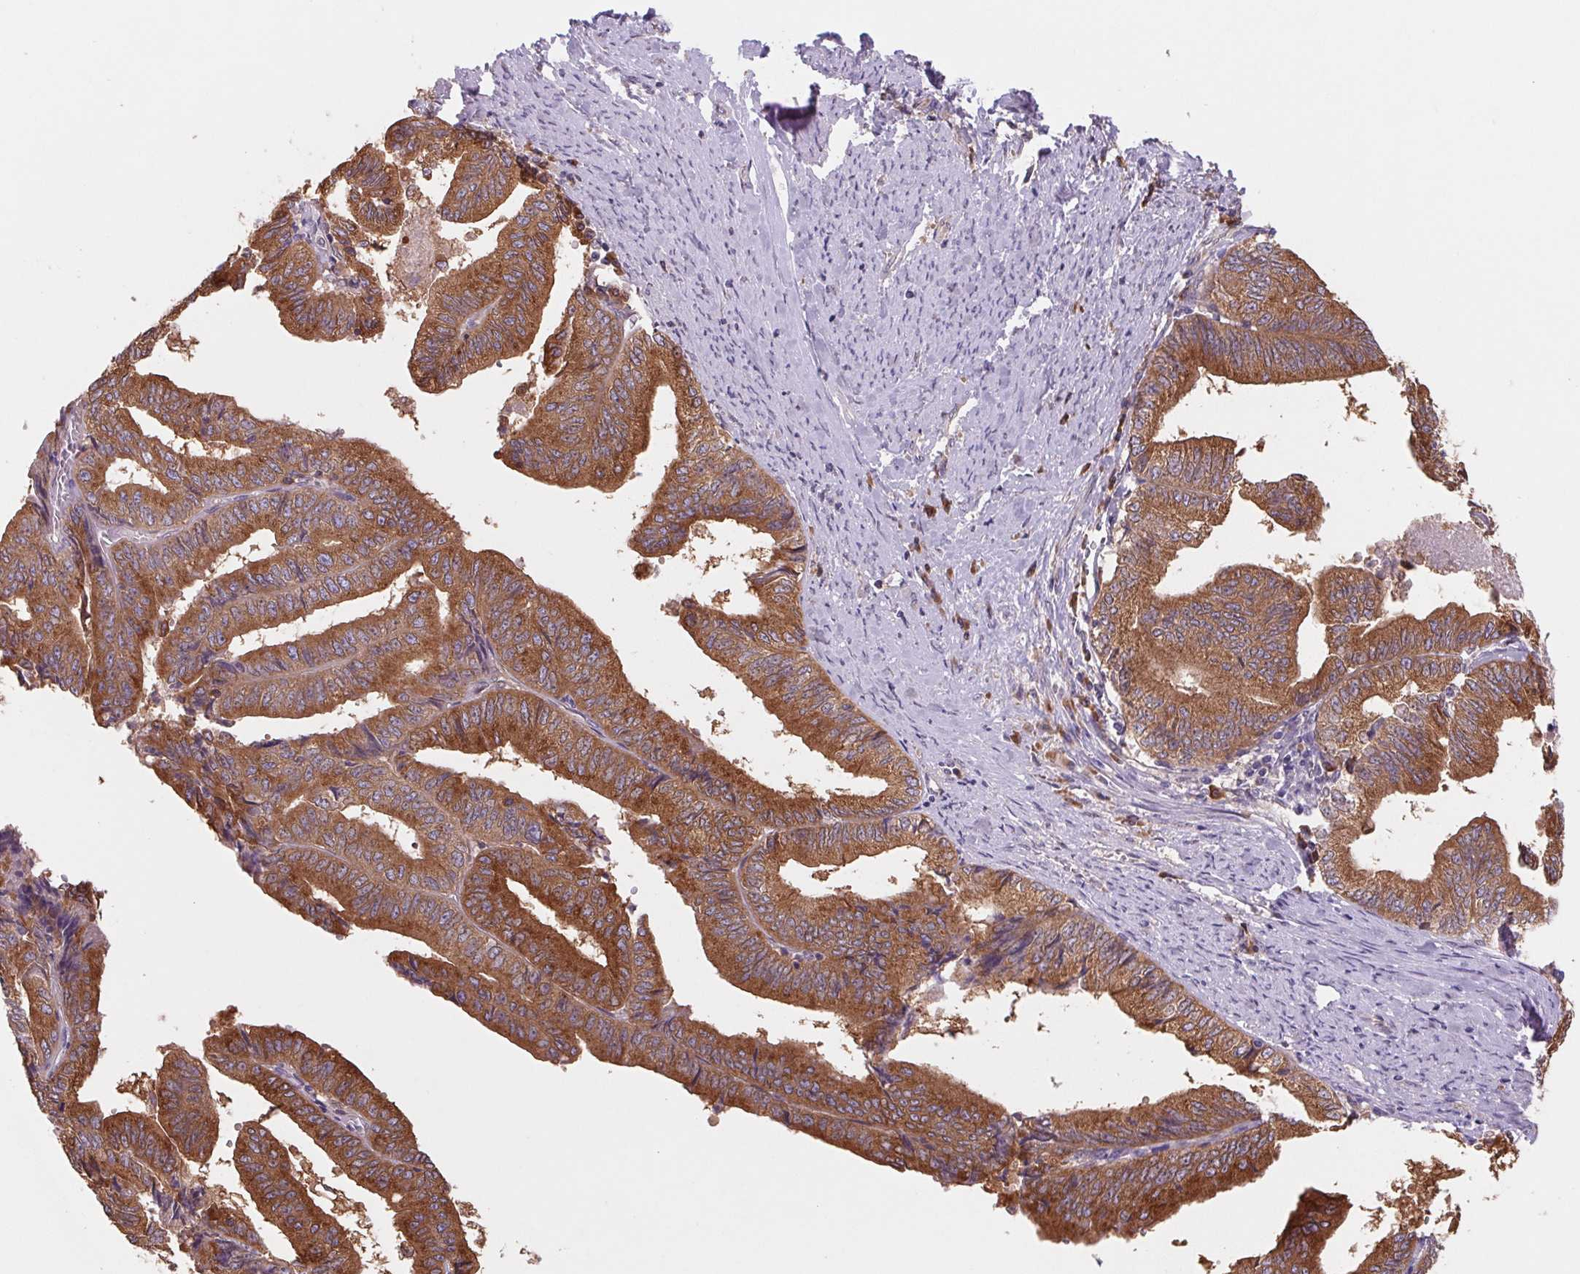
{"staining": {"intensity": "strong", "quantity": ">75%", "location": "cytoplasmic/membranous"}, "tissue": "endometrial cancer", "cell_type": "Tumor cells", "image_type": "cancer", "snomed": [{"axis": "morphology", "description": "Adenocarcinoma, NOS"}, {"axis": "topography", "description": "Endometrium"}], "caption": "Endometrial adenocarcinoma stained with a brown dye reveals strong cytoplasmic/membranous positive positivity in approximately >75% of tumor cells.", "gene": "RAB1A", "patient": {"sex": "female", "age": 65}}